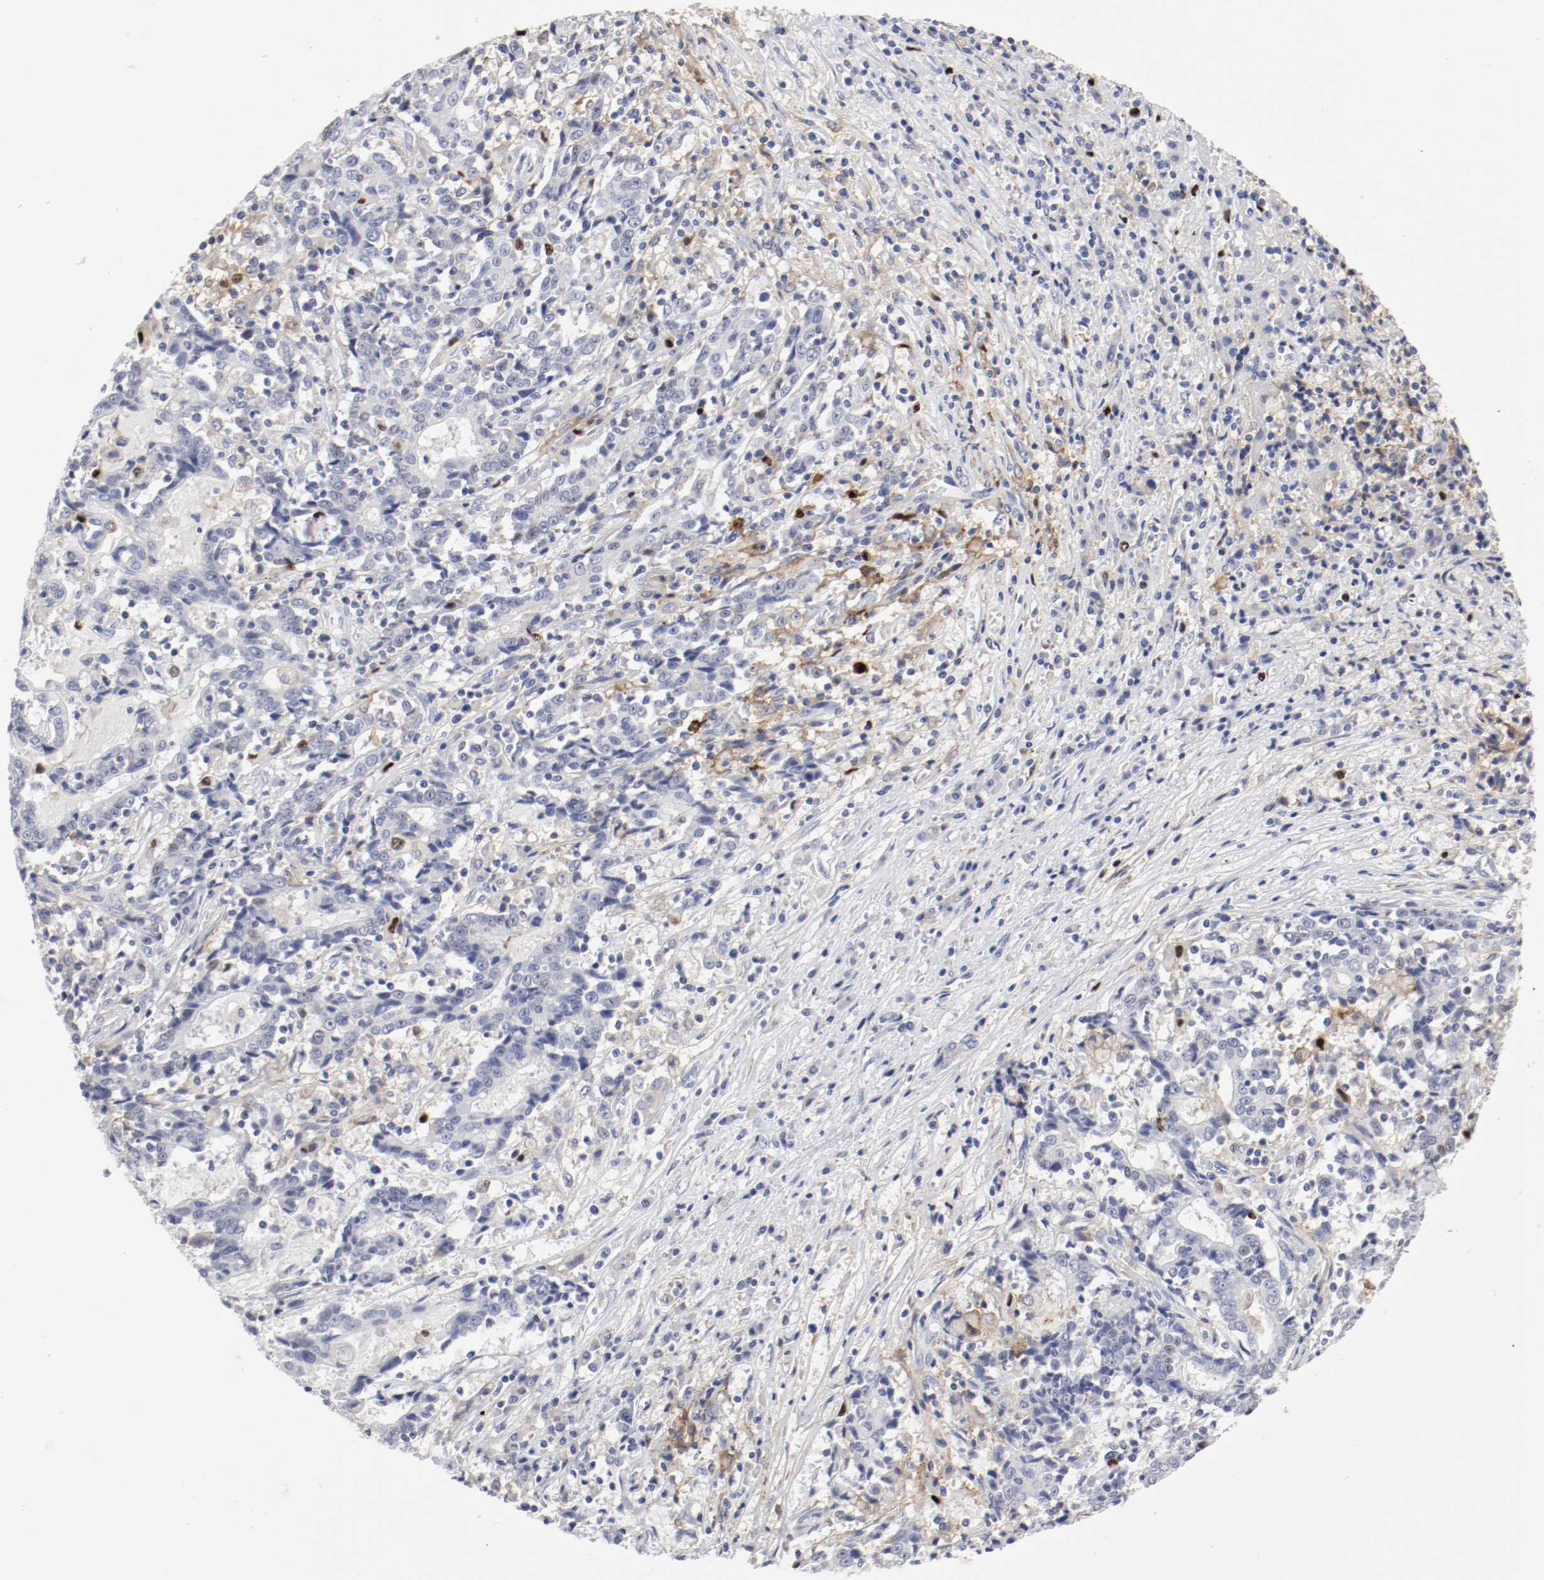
{"staining": {"intensity": "moderate", "quantity": "<25%", "location": "cytoplasmic/membranous"}, "tissue": "liver cancer", "cell_type": "Tumor cells", "image_type": "cancer", "snomed": [{"axis": "morphology", "description": "Cholangiocarcinoma"}, {"axis": "topography", "description": "Liver"}], "caption": "A brown stain shows moderate cytoplasmic/membranous positivity of a protein in cholangiocarcinoma (liver) tumor cells. The staining was performed using DAB (3,3'-diaminobenzidine) to visualize the protein expression in brown, while the nuclei were stained in blue with hematoxylin (Magnification: 20x).", "gene": "ITGAX", "patient": {"sex": "male", "age": 57}}